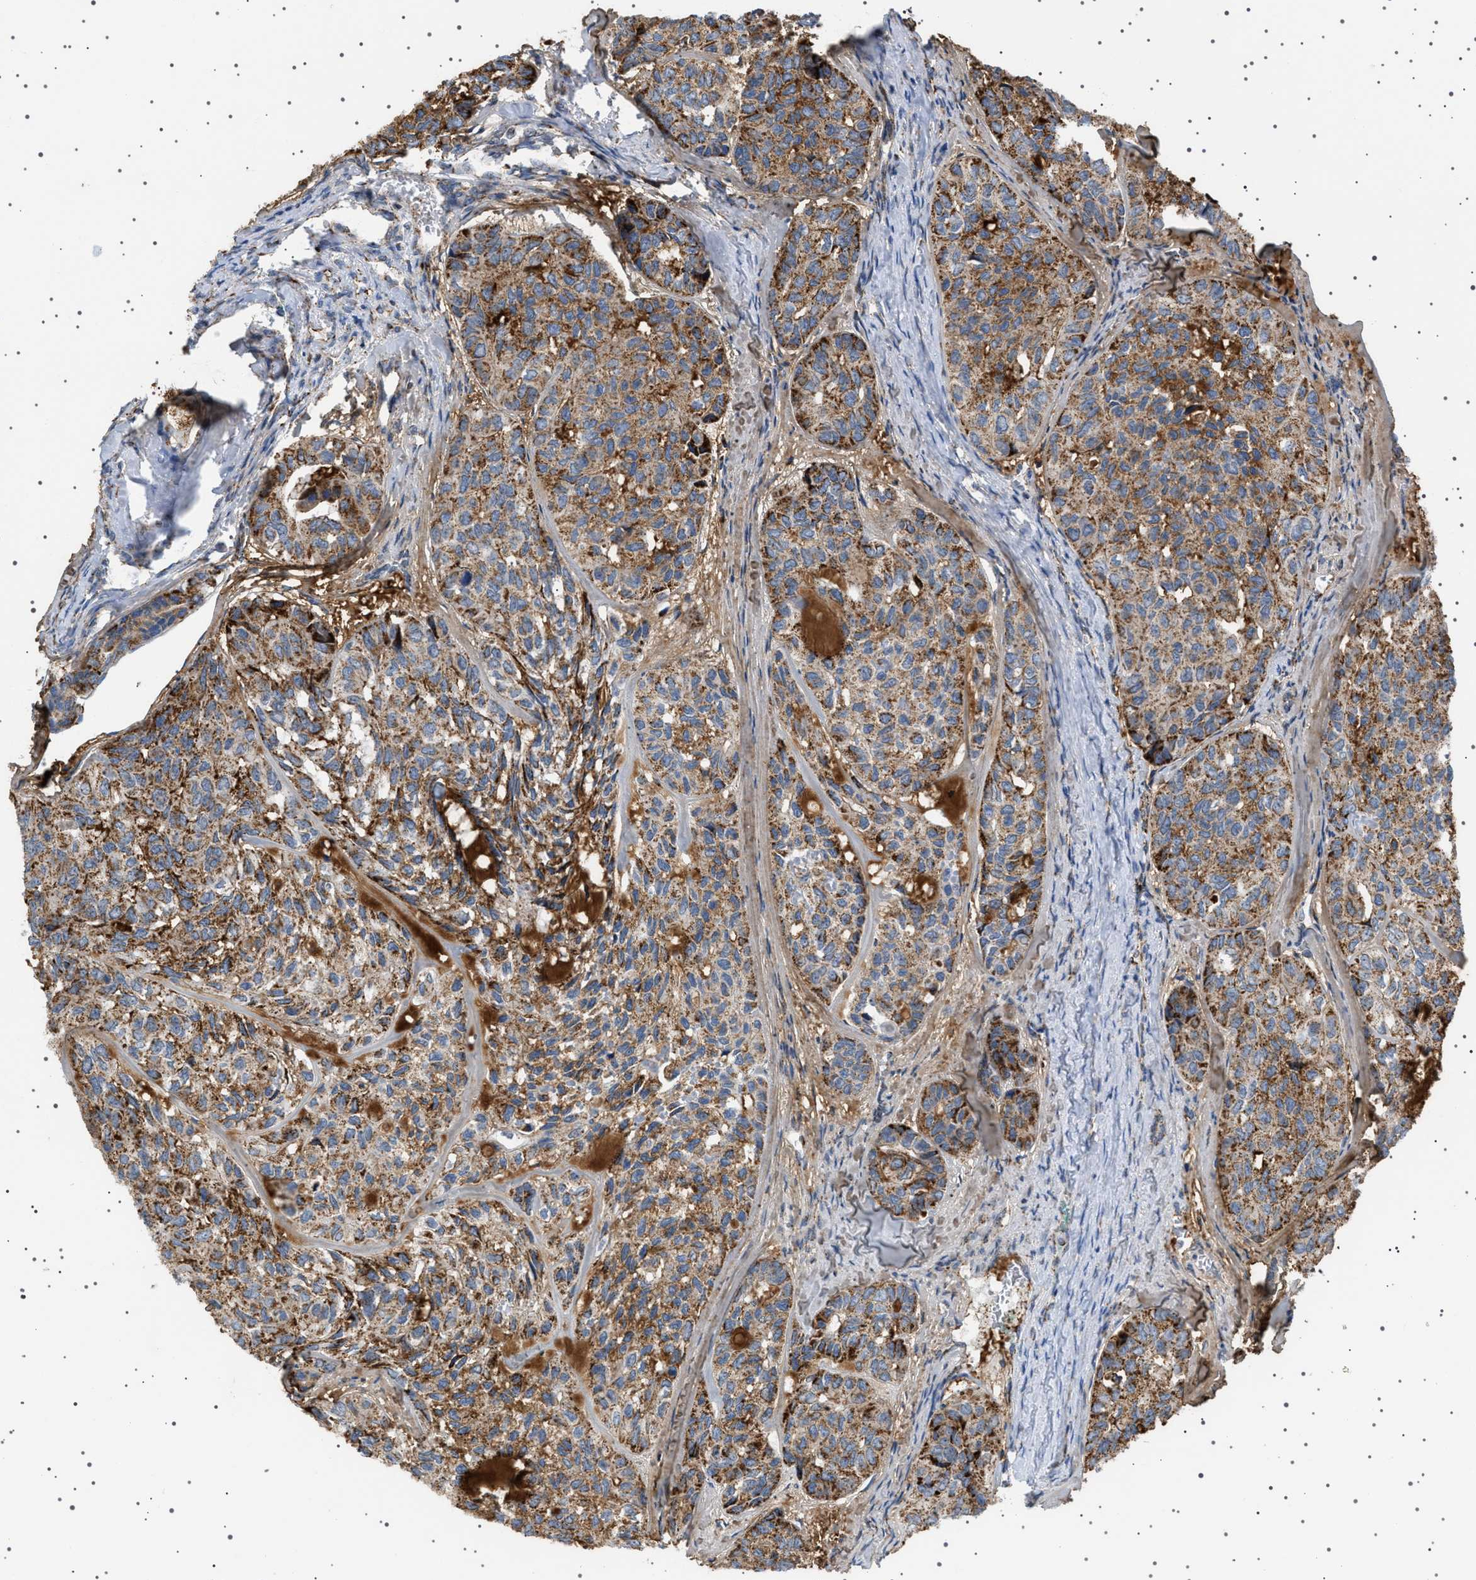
{"staining": {"intensity": "strong", "quantity": ">75%", "location": "cytoplasmic/membranous"}, "tissue": "head and neck cancer", "cell_type": "Tumor cells", "image_type": "cancer", "snomed": [{"axis": "morphology", "description": "Adenocarcinoma, NOS"}, {"axis": "topography", "description": "Salivary gland, NOS"}, {"axis": "topography", "description": "Head-Neck"}], "caption": "Head and neck cancer stained with DAB immunohistochemistry demonstrates high levels of strong cytoplasmic/membranous staining in approximately >75% of tumor cells.", "gene": "UBXN8", "patient": {"sex": "female", "age": 76}}